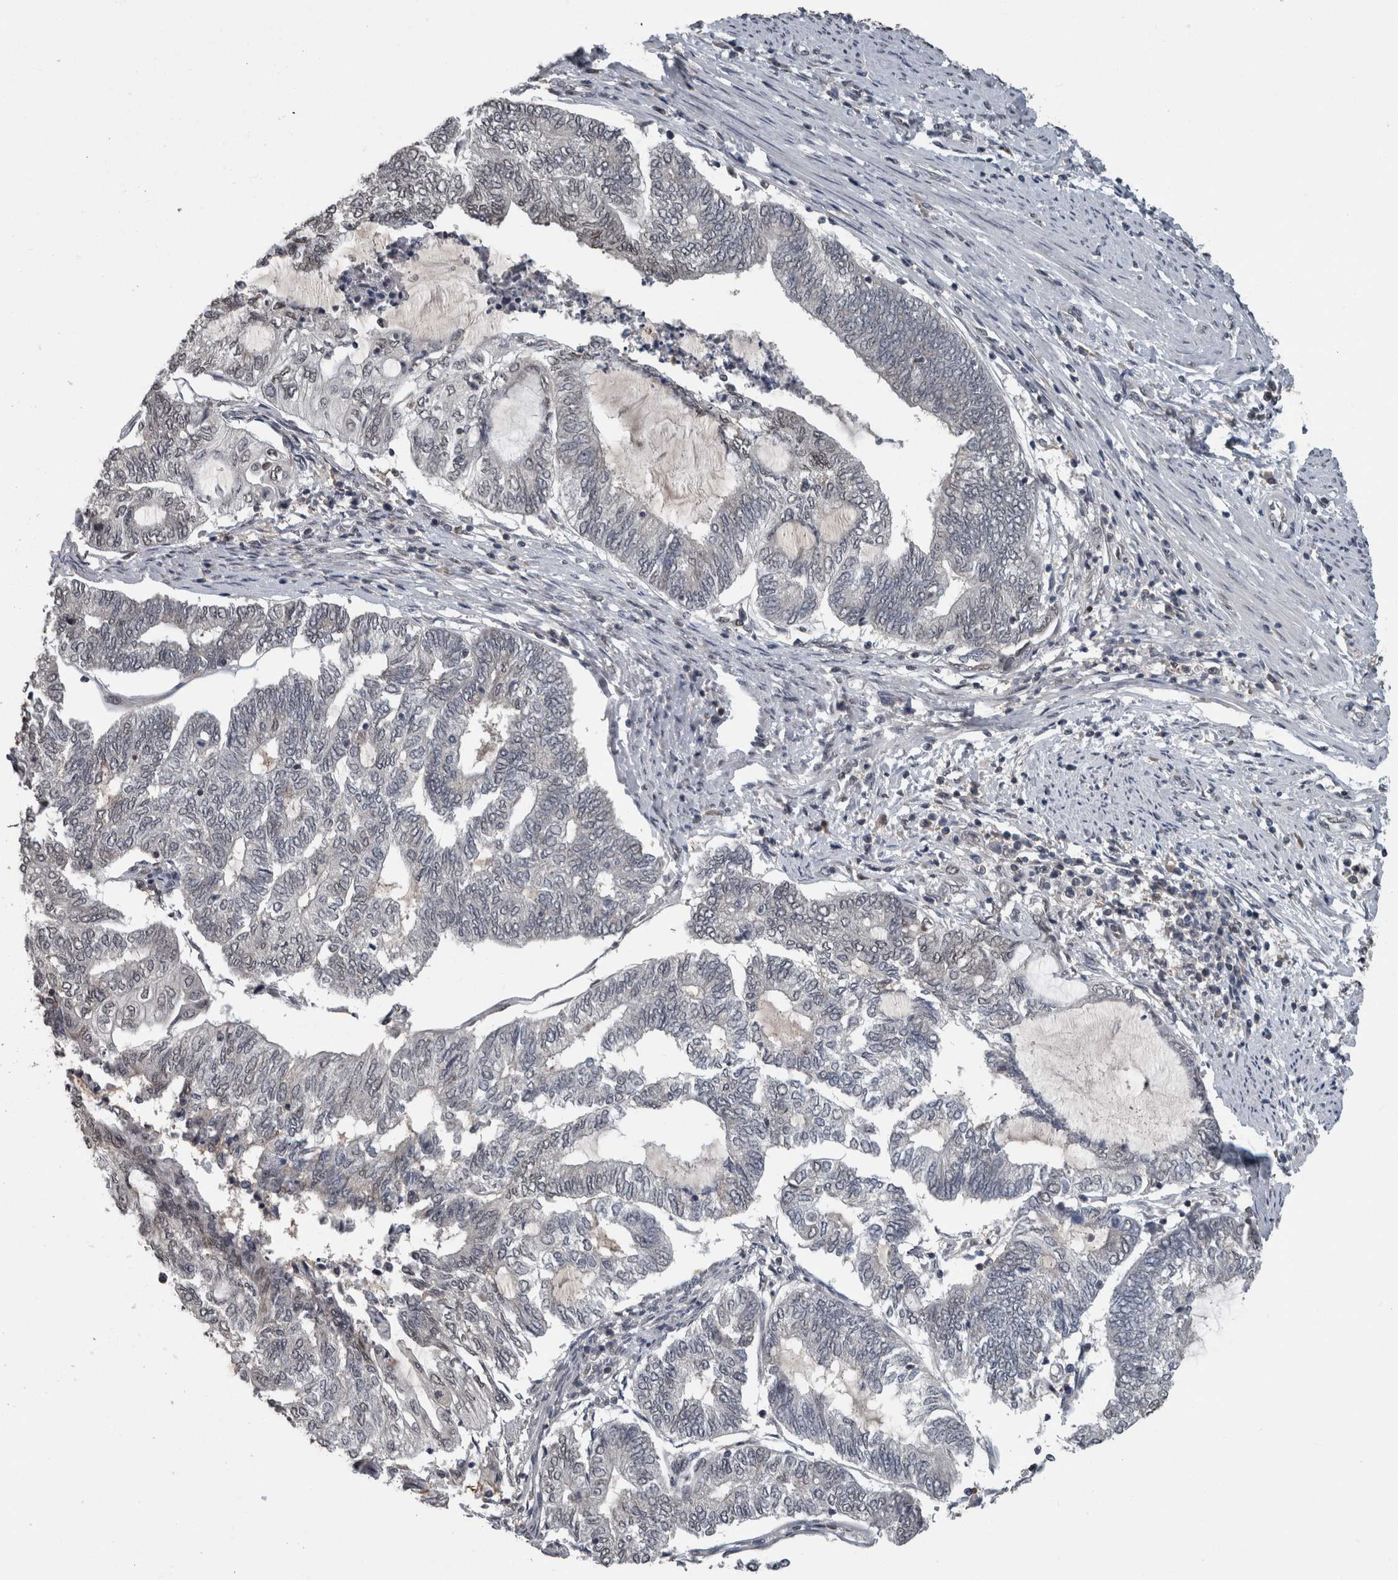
{"staining": {"intensity": "negative", "quantity": "none", "location": "none"}, "tissue": "endometrial cancer", "cell_type": "Tumor cells", "image_type": "cancer", "snomed": [{"axis": "morphology", "description": "Adenocarcinoma, NOS"}, {"axis": "topography", "description": "Uterus"}, {"axis": "topography", "description": "Endometrium"}], "caption": "IHC micrograph of neoplastic tissue: human endometrial cancer (adenocarcinoma) stained with DAB (3,3'-diaminobenzidine) reveals no significant protein expression in tumor cells.", "gene": "MAFF", "patient": {"sex": "female", "age": 70}}